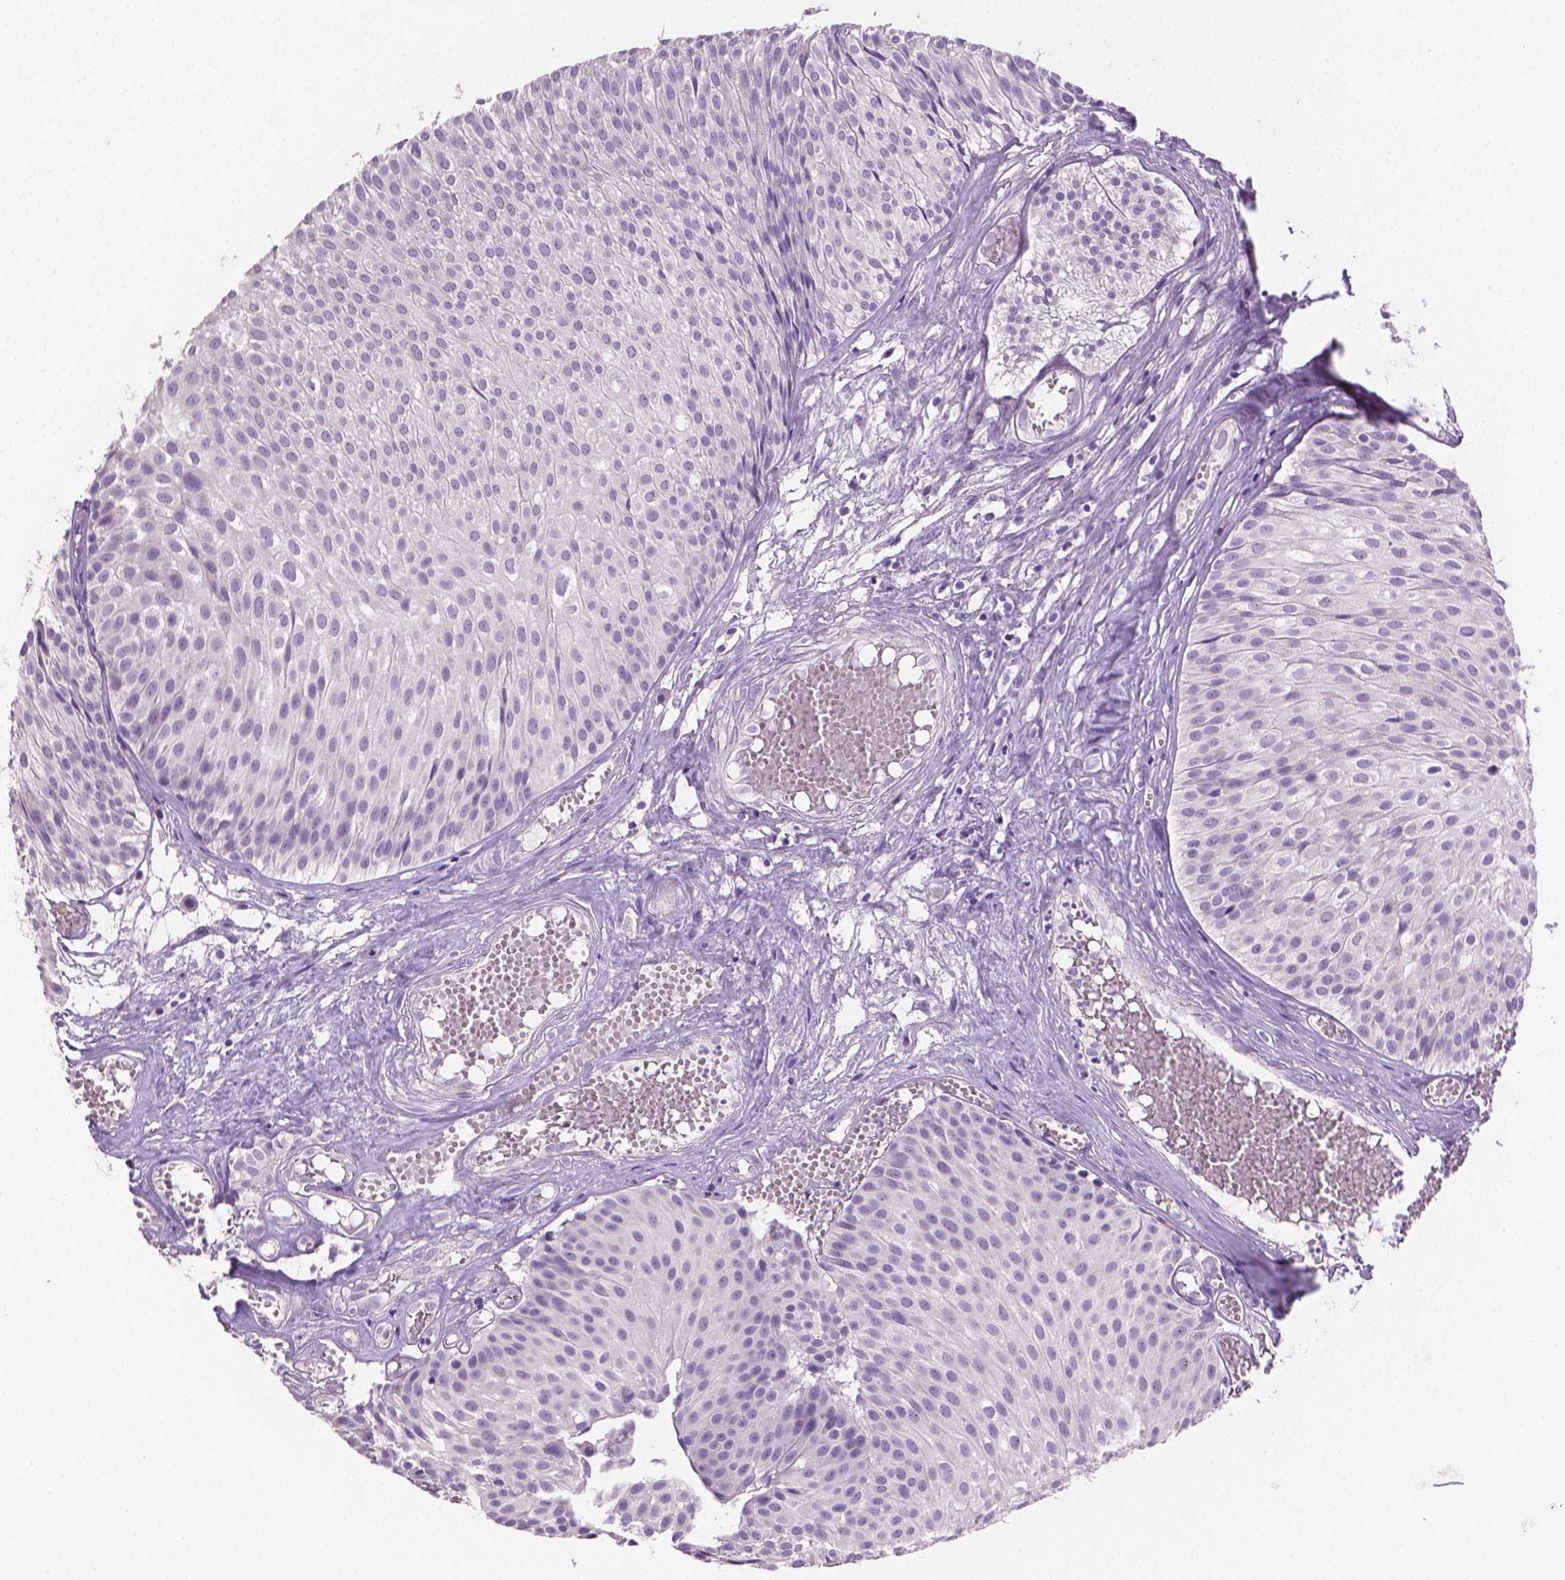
{"staining": {"intensity": "negative", "quantity": "none", "location": "none"}, "tissue": "urothelial cancer", "cell_type": "Tumor cells", "image_type": "cancer", "snomed": [{"axis": "morphology", "description": "Urothelial carcinoma, Low grade"}, {"axis": "topography", "description": "Urinary bladder"}], "caption": "An image of urothelial carcinoma (low-grade) stained for a protein displays no brown staining in tumor cells.", "gene": "TNNI2", "patient": {"sex": "male", "age": 63}}